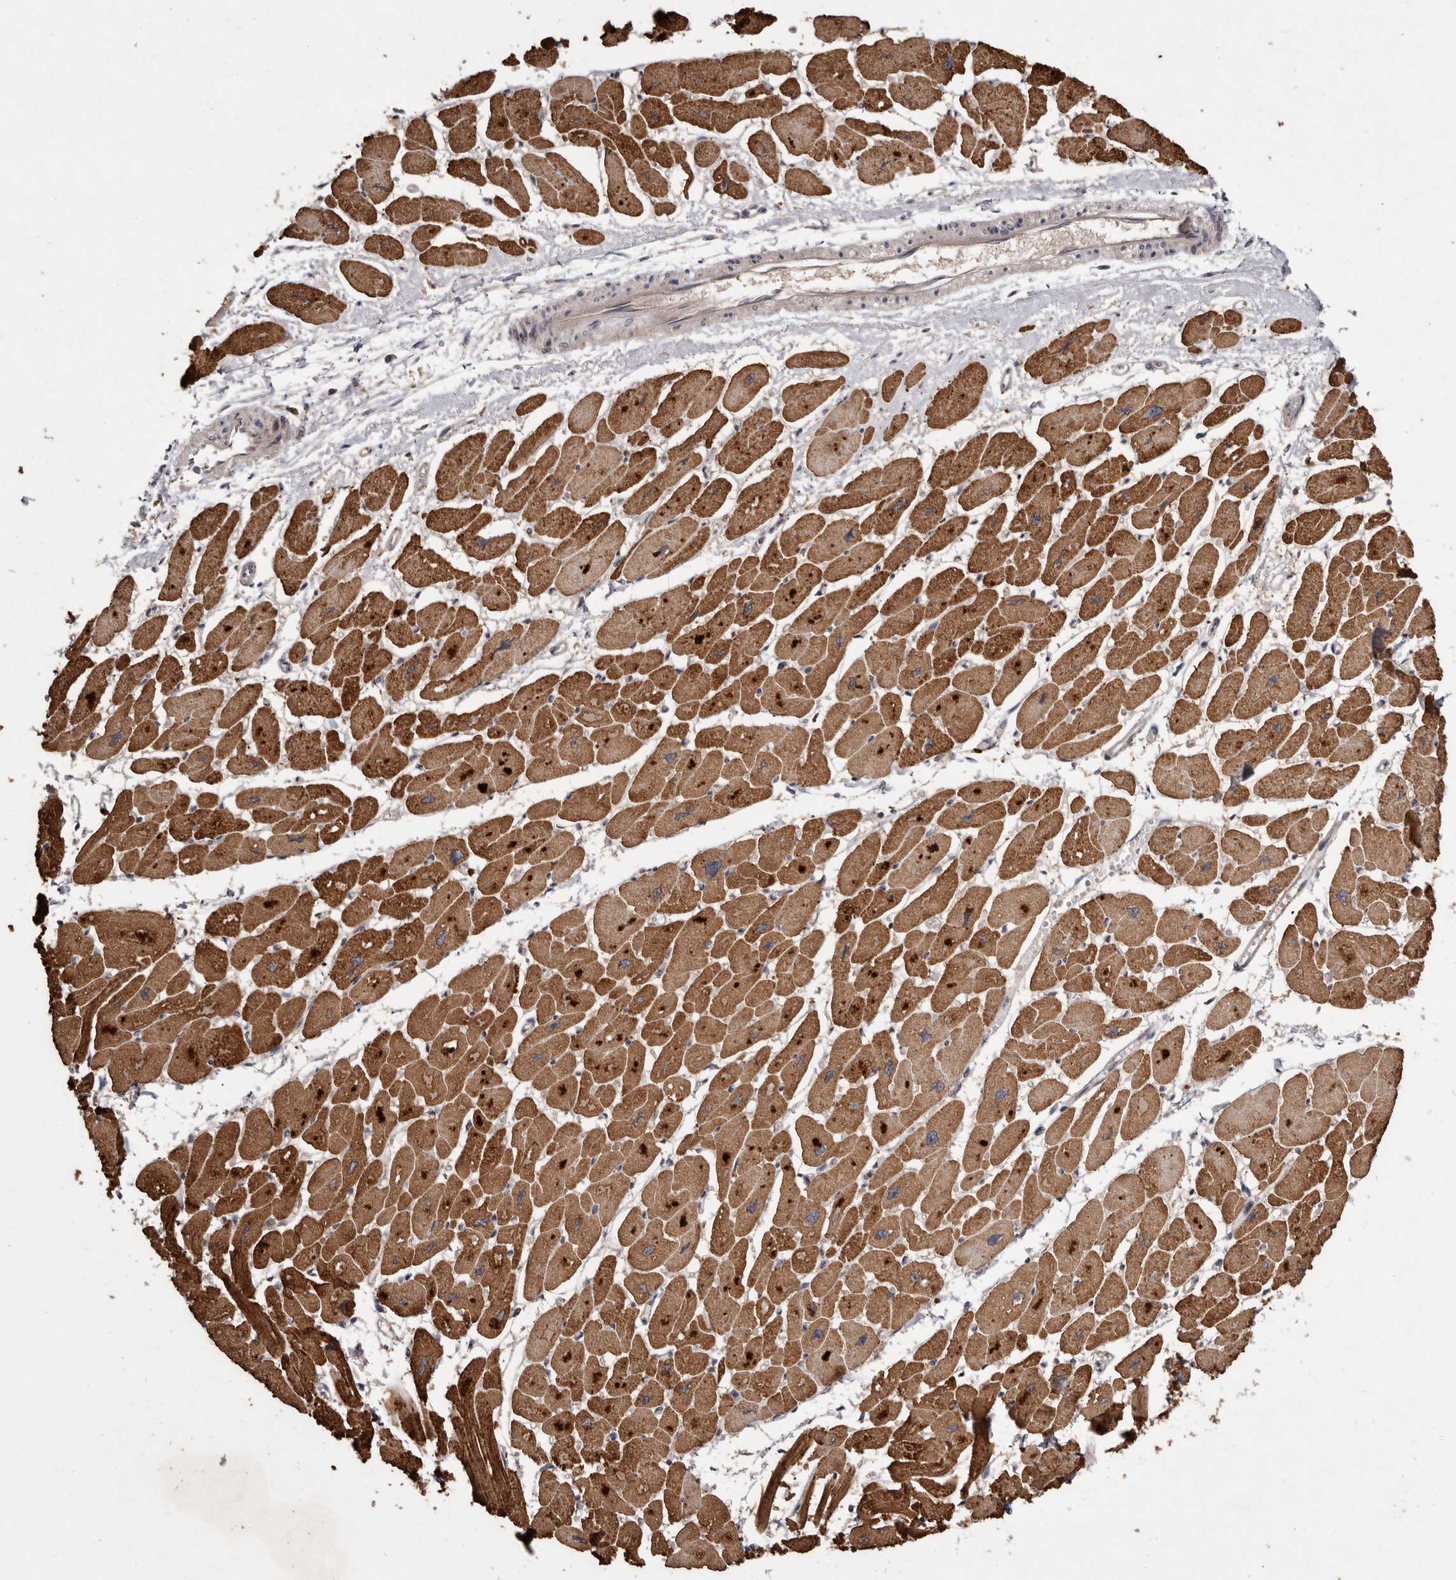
{"staining": {"intensity": "strong", "quantity": ">75%", "location": "cytoplasmic/membranous"}, "tissue": "heart muscle", "cell_type": "Cardiomyocytes", "image_type": "normal", "snomed": [{"axis": "morphology", "description": "Normal tissue, NOS"}, {"axis": "topography", "description": "Heart"}], "caption": "High-power microscopy captured an immunohistochemistry image of benign heart muscle, revealing strong cytoplasmic/membranous staining in approximately >75% of cardiomyocytes.", "gene": "FLAD1", "patient": {"sex": "female", "age": 54}}